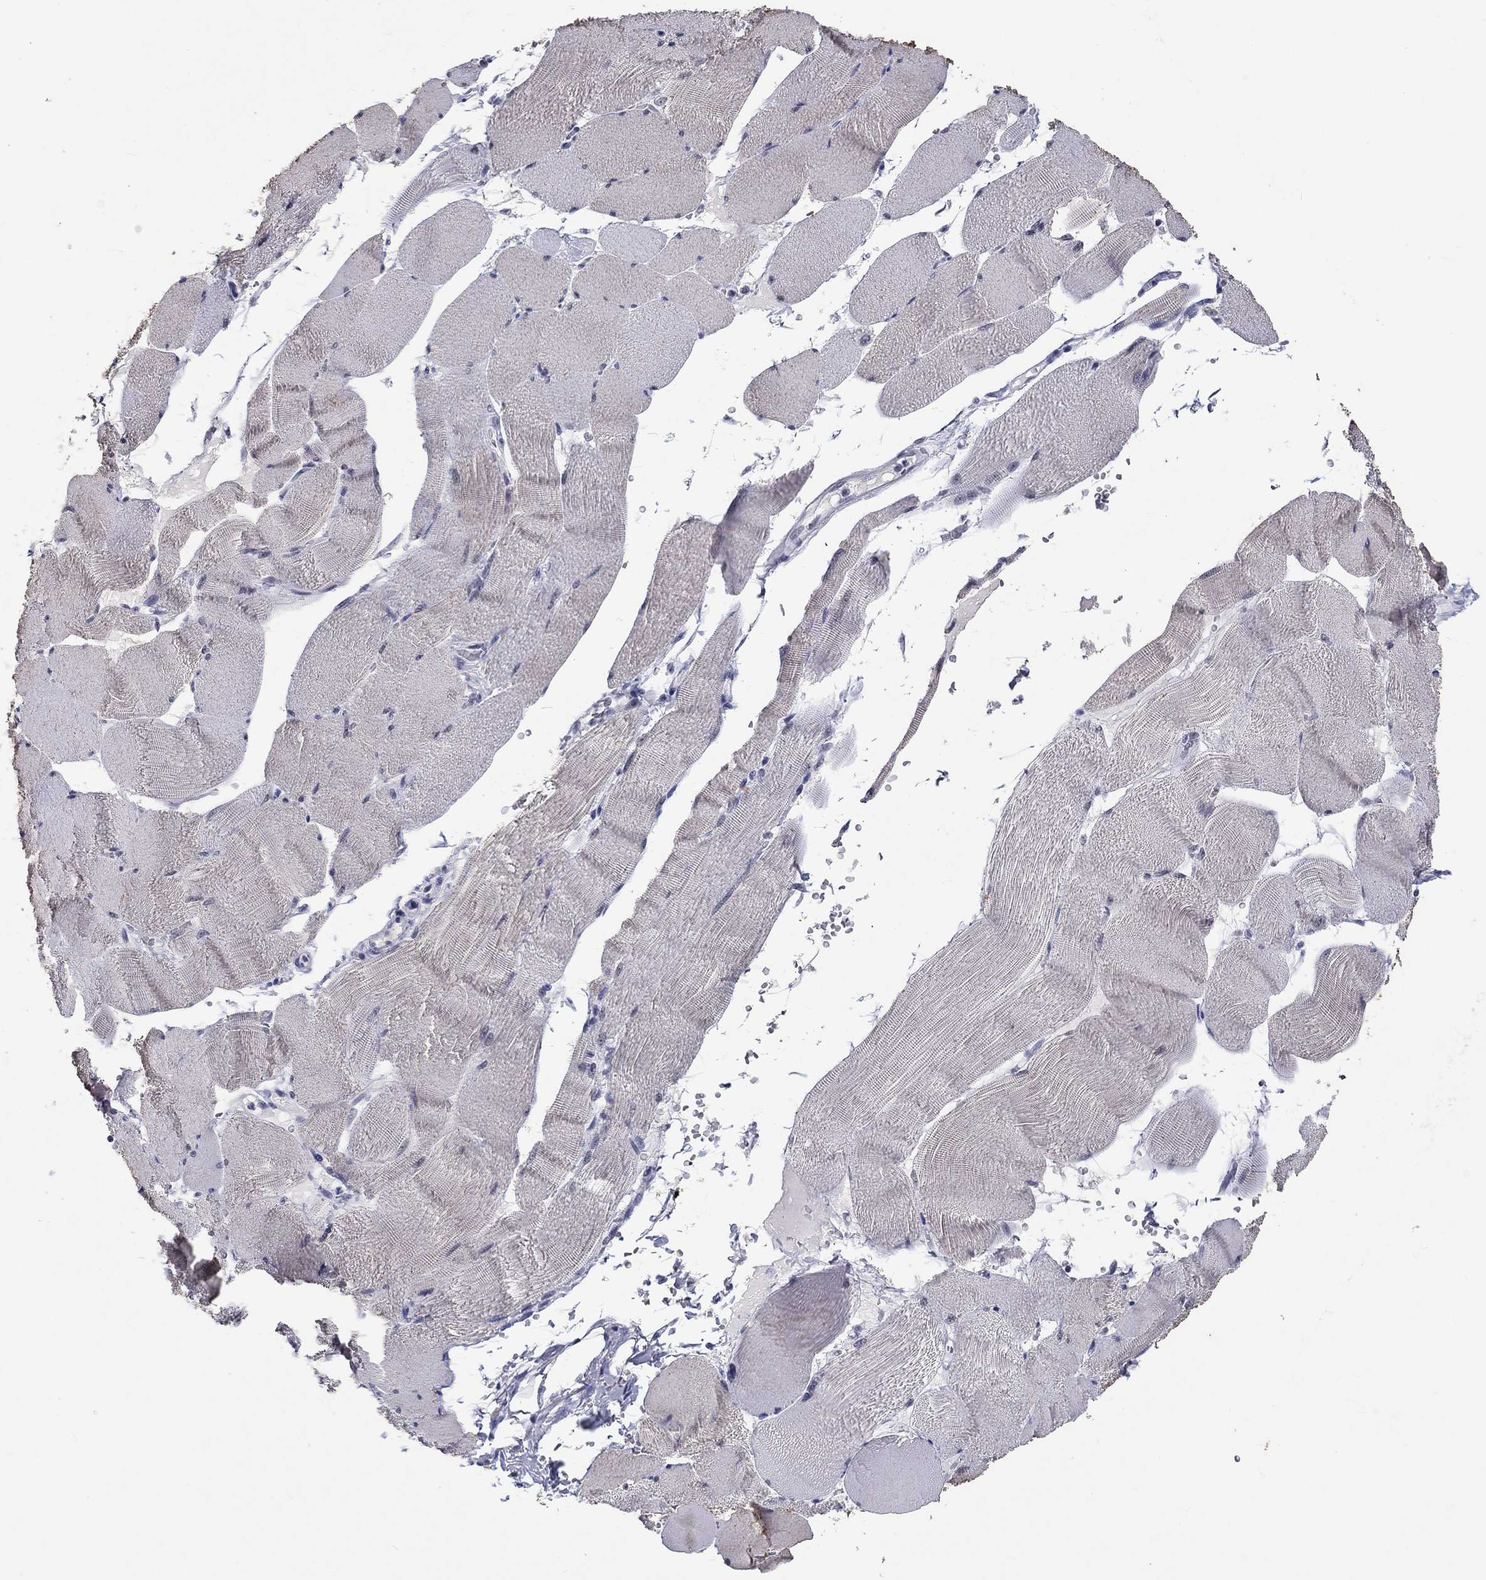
{"staining": {"intensity": "negative", "quantity": "none", "location": "none"}, "tissue": "skeletal muscle", "cell_type": "Myocytes", "image_type": "normal", "snomed": [{"axis": "morphology", "description": "Normal tissue, NOS"}, {"axis": "topography", "description": "Skeletal muscle"}], "caption": "The photomicrograph reveals no significant expression in myocytes of skeletal muscle.", "gene": "GRIN1", "patient": {"sex": "male", "age": 56}}